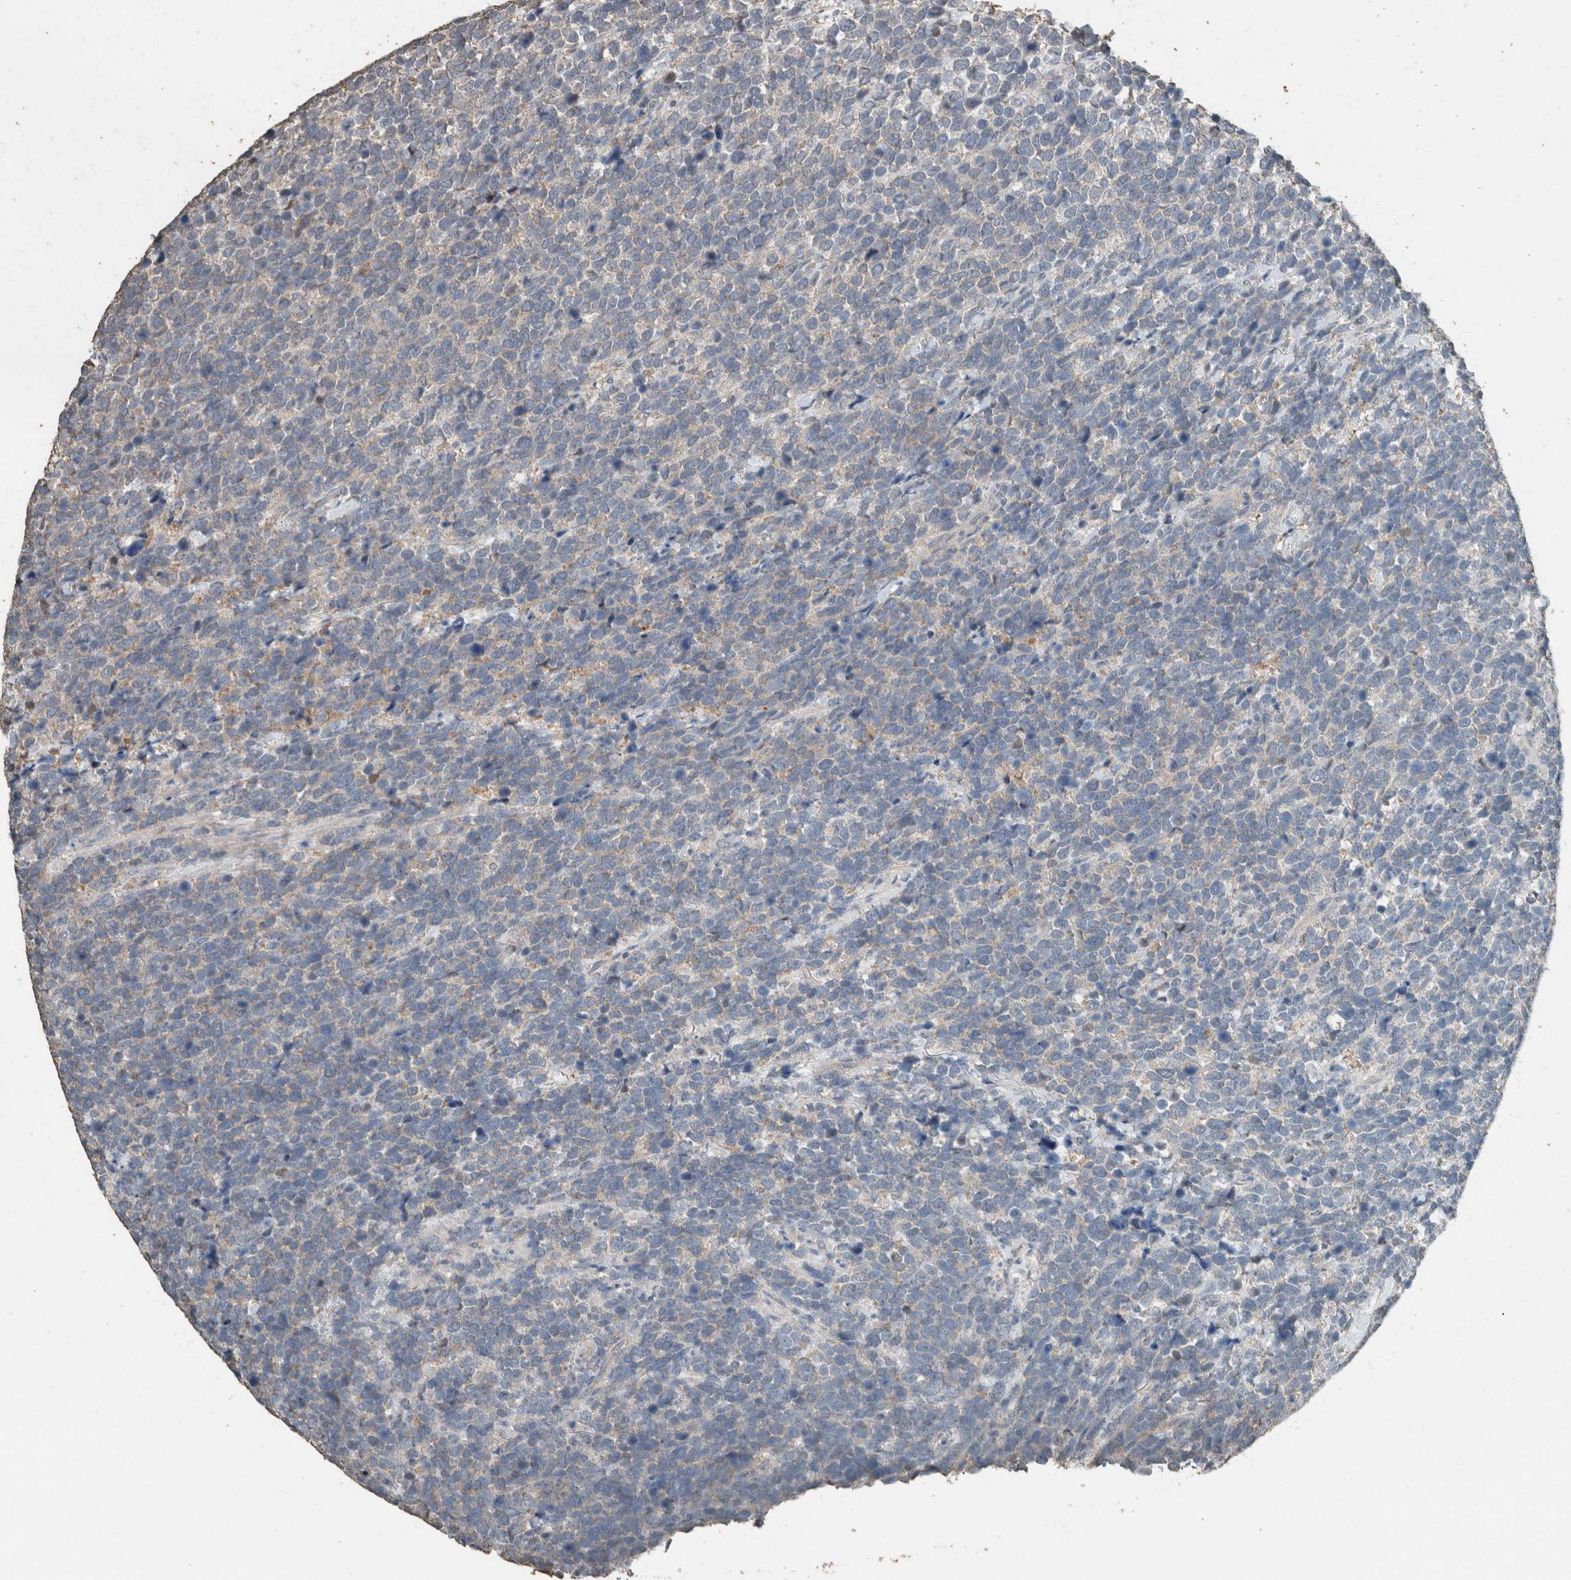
{"staining": {"intensity": "negative", "quantity": "none", "location": "none"}, "tissue": "urothelial cancer", "cell_type": "Tumor cells", "image_type": "cancer", "snomed": [{"axis": "morphology", "description": "Urothelial carcinoma, High grade"}, {"axis": "topography", "description": "Urinary bladder"}], "caption": "High magnification brightfield microscopy of urothelial carcinoma (high-grade) stained with DAB (brown) and counterstained with hematoxylin (blue): tumor cells show no significant positivity.", "gene": "ACVR2B", "patient": {"sex": "female", "age": 82}}